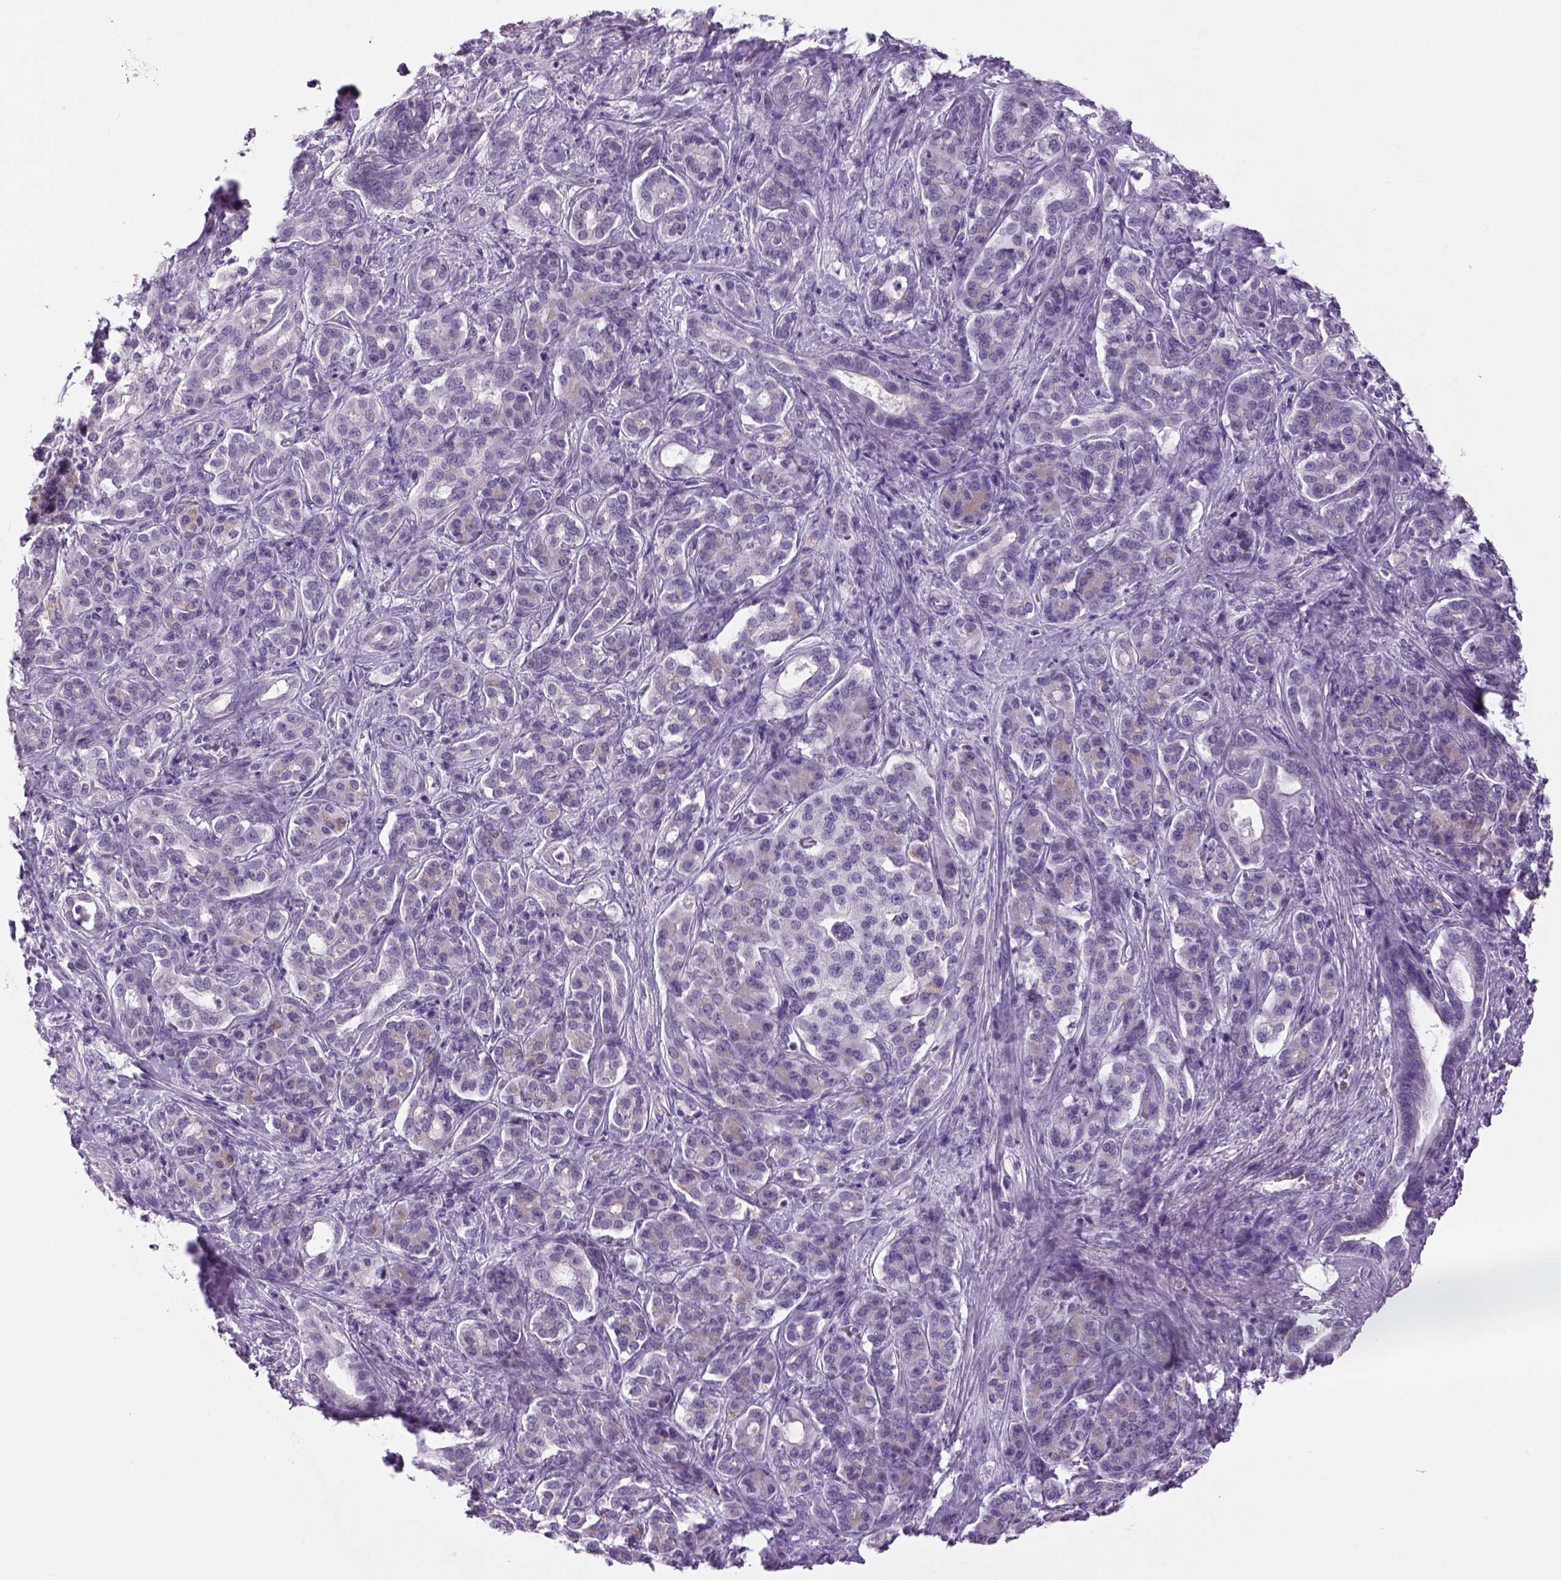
{"staining": {"intensity": "negative", "quantity": "none", "location": "none"}, "tissue": "pancreatic cancer", "cell_type": "Tumor cells", "image_type": "cancer", "snomed": [{"axis": "morphology", "description": "Normal tissue, NOS"}, {"axis": "morphology", "description": "Inflammation, NOS"}, {"axis": "morphology", "description": "Adenocarcinoma, NOS"}, {"axis": "topography", "description": "Pancreas"}], "caption": "The micrograph exhibits no significant staining in tumor cells of pancreatic adenocarcinoma.", "gene": "DBH", "patient": {"sex": "male", "age": 57}}